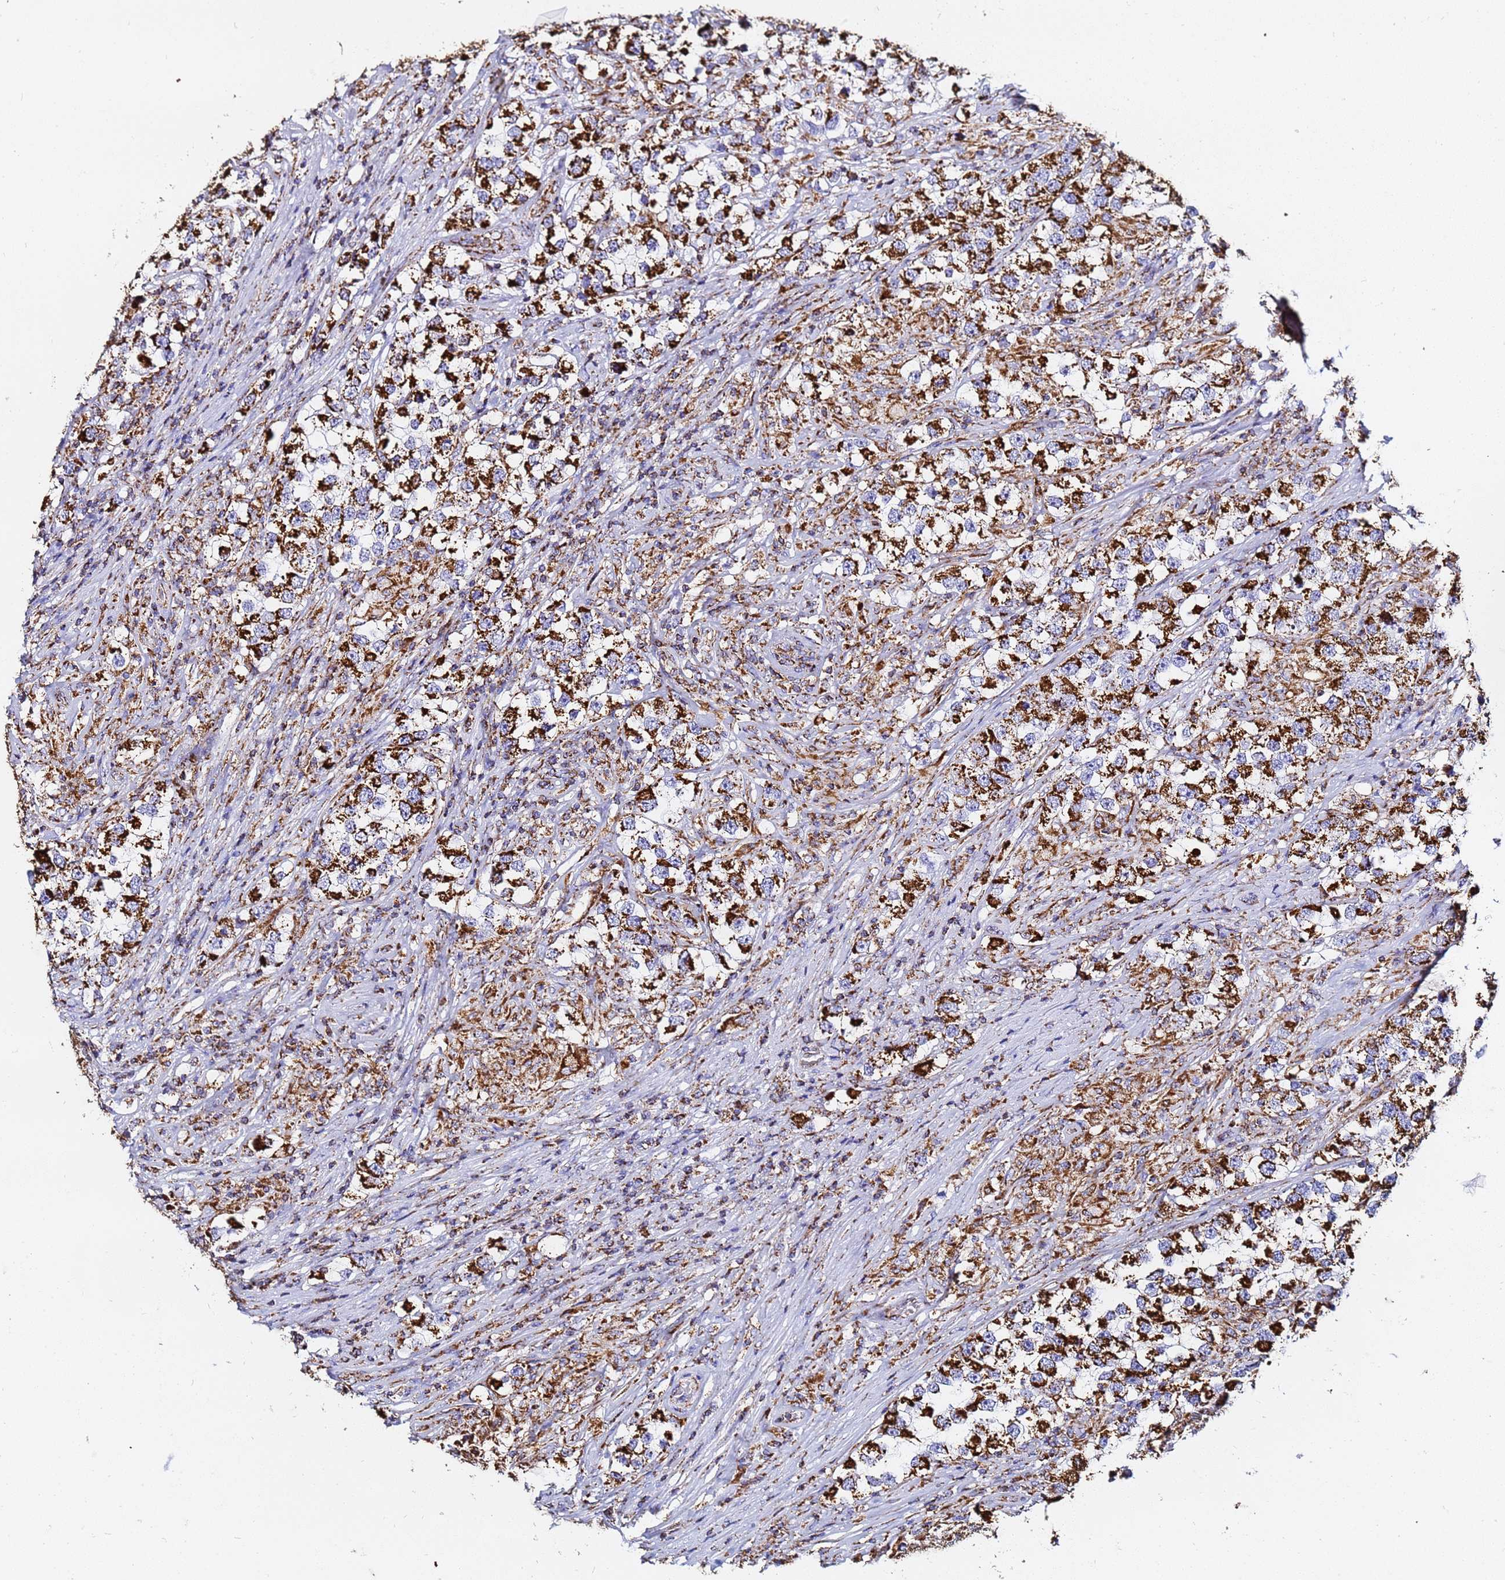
{"staining": {"intensity": "strong", "quantity": ">75%", "location": "cytoplasmic/membranous"}, "tissue": "testis cancer", "cell_type": "Tumor cells", "image_type": "cancer", "snomed": [{"axis": "morphology", "description": "Seminoma, NOS"}, {"axis": "topography", "description": "Testis"}], "caption": "IHC (DAB) staining of human testis cancer displays strong cytoplasmic/membranous protein expression in about >75% of tumor cells.", "gene": "PHB2", "patient": {"sex": "male", "age": 46}}